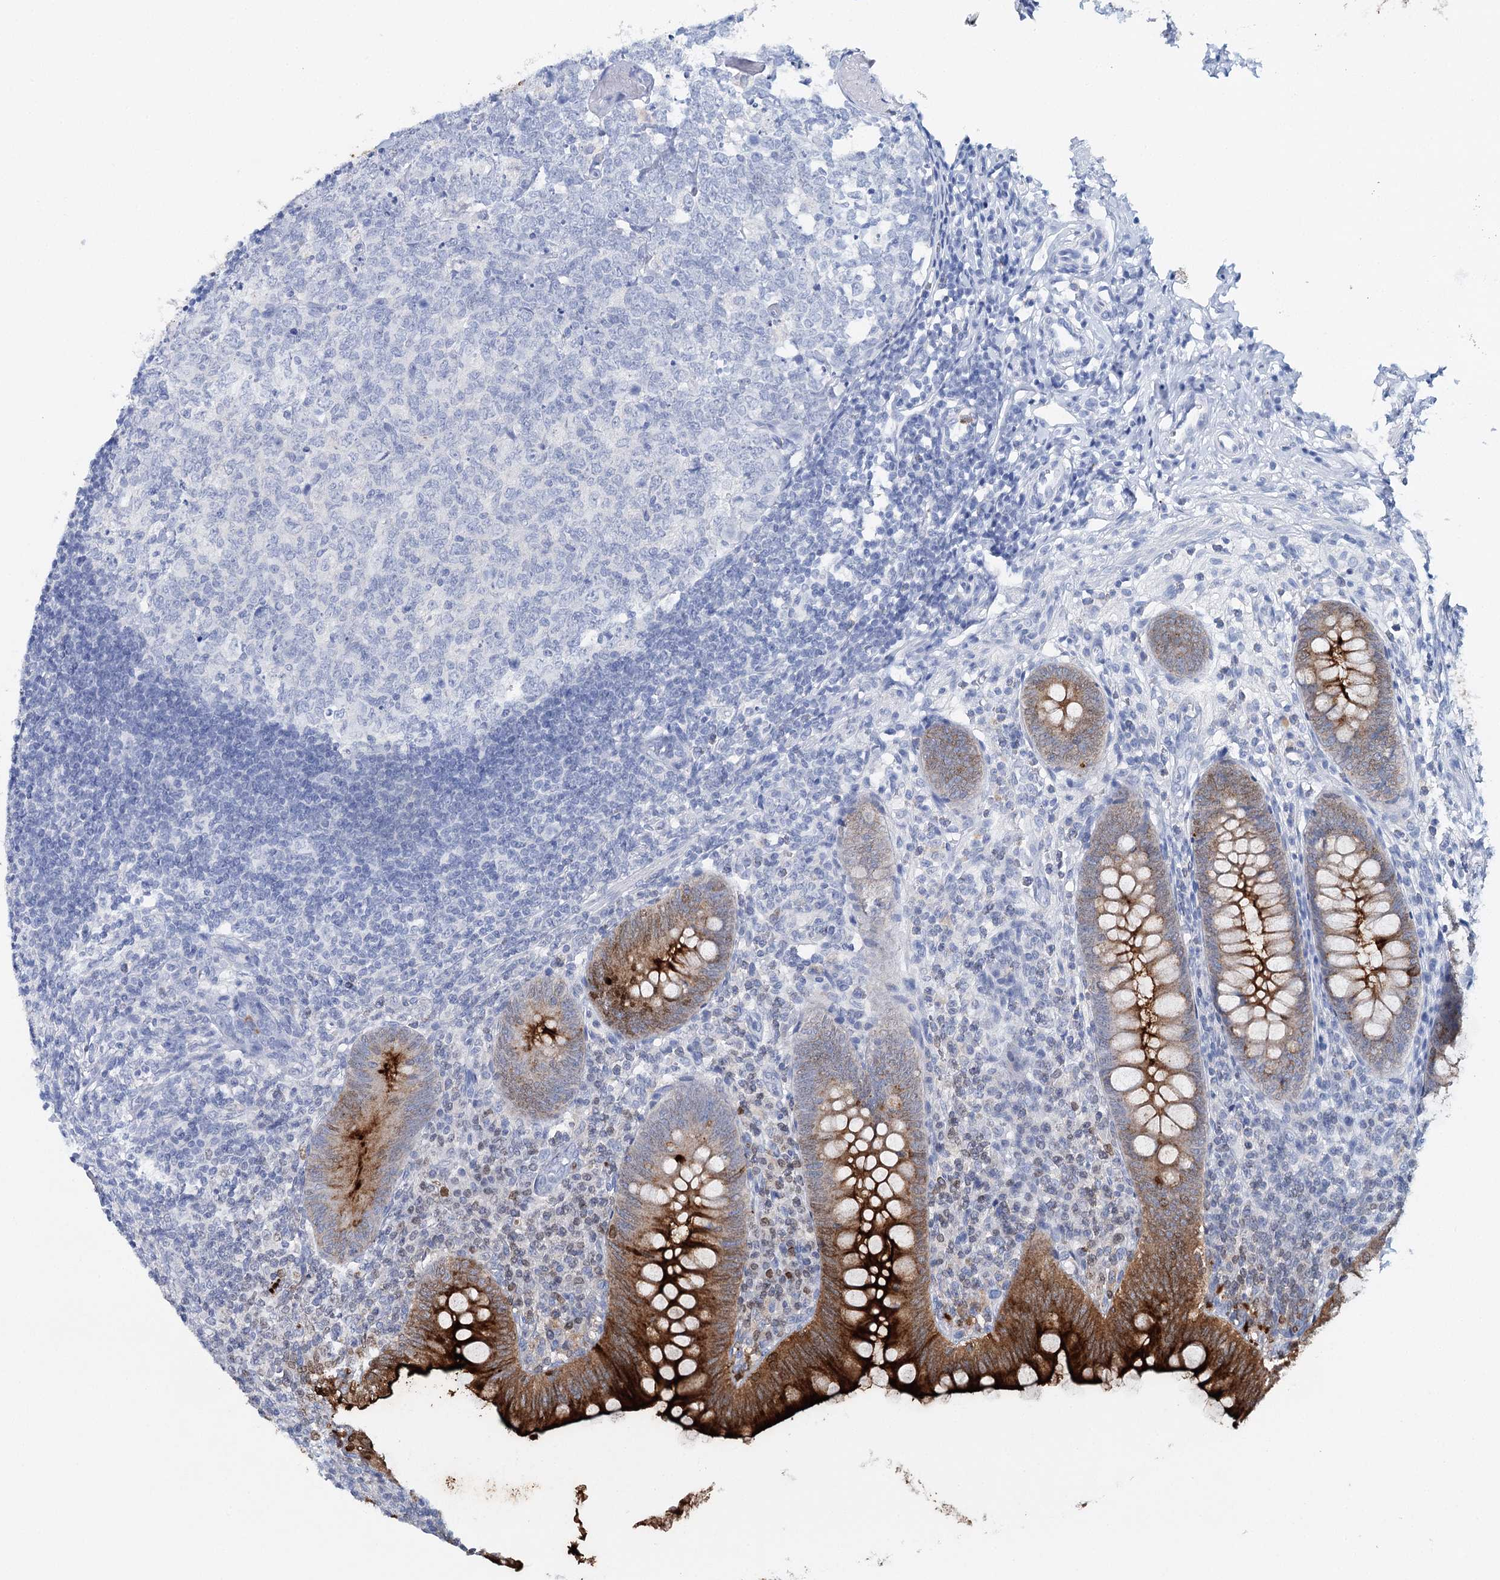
{"staining": {"intensity": "strong", "quantity": ">75%", "location": "cytoplasmic/membranous"}, "tissue": "appendix", "cell_type": "Glandular cells", "image_type": "normal", "snomed": [{"axis": "morphology", "description": "Normal tissue, NOS"}, {"axis": "topography", "description": "Appendix"}], "caption": "Immunohistochemistry (IHC) (DAB) staining of normal human appendix exhibits strong cytoplasmic/membranous protein expression in about >75% of glandular cells.", "gene": "CEACAM8", "patient": {"sex": "male", "age": 14}}